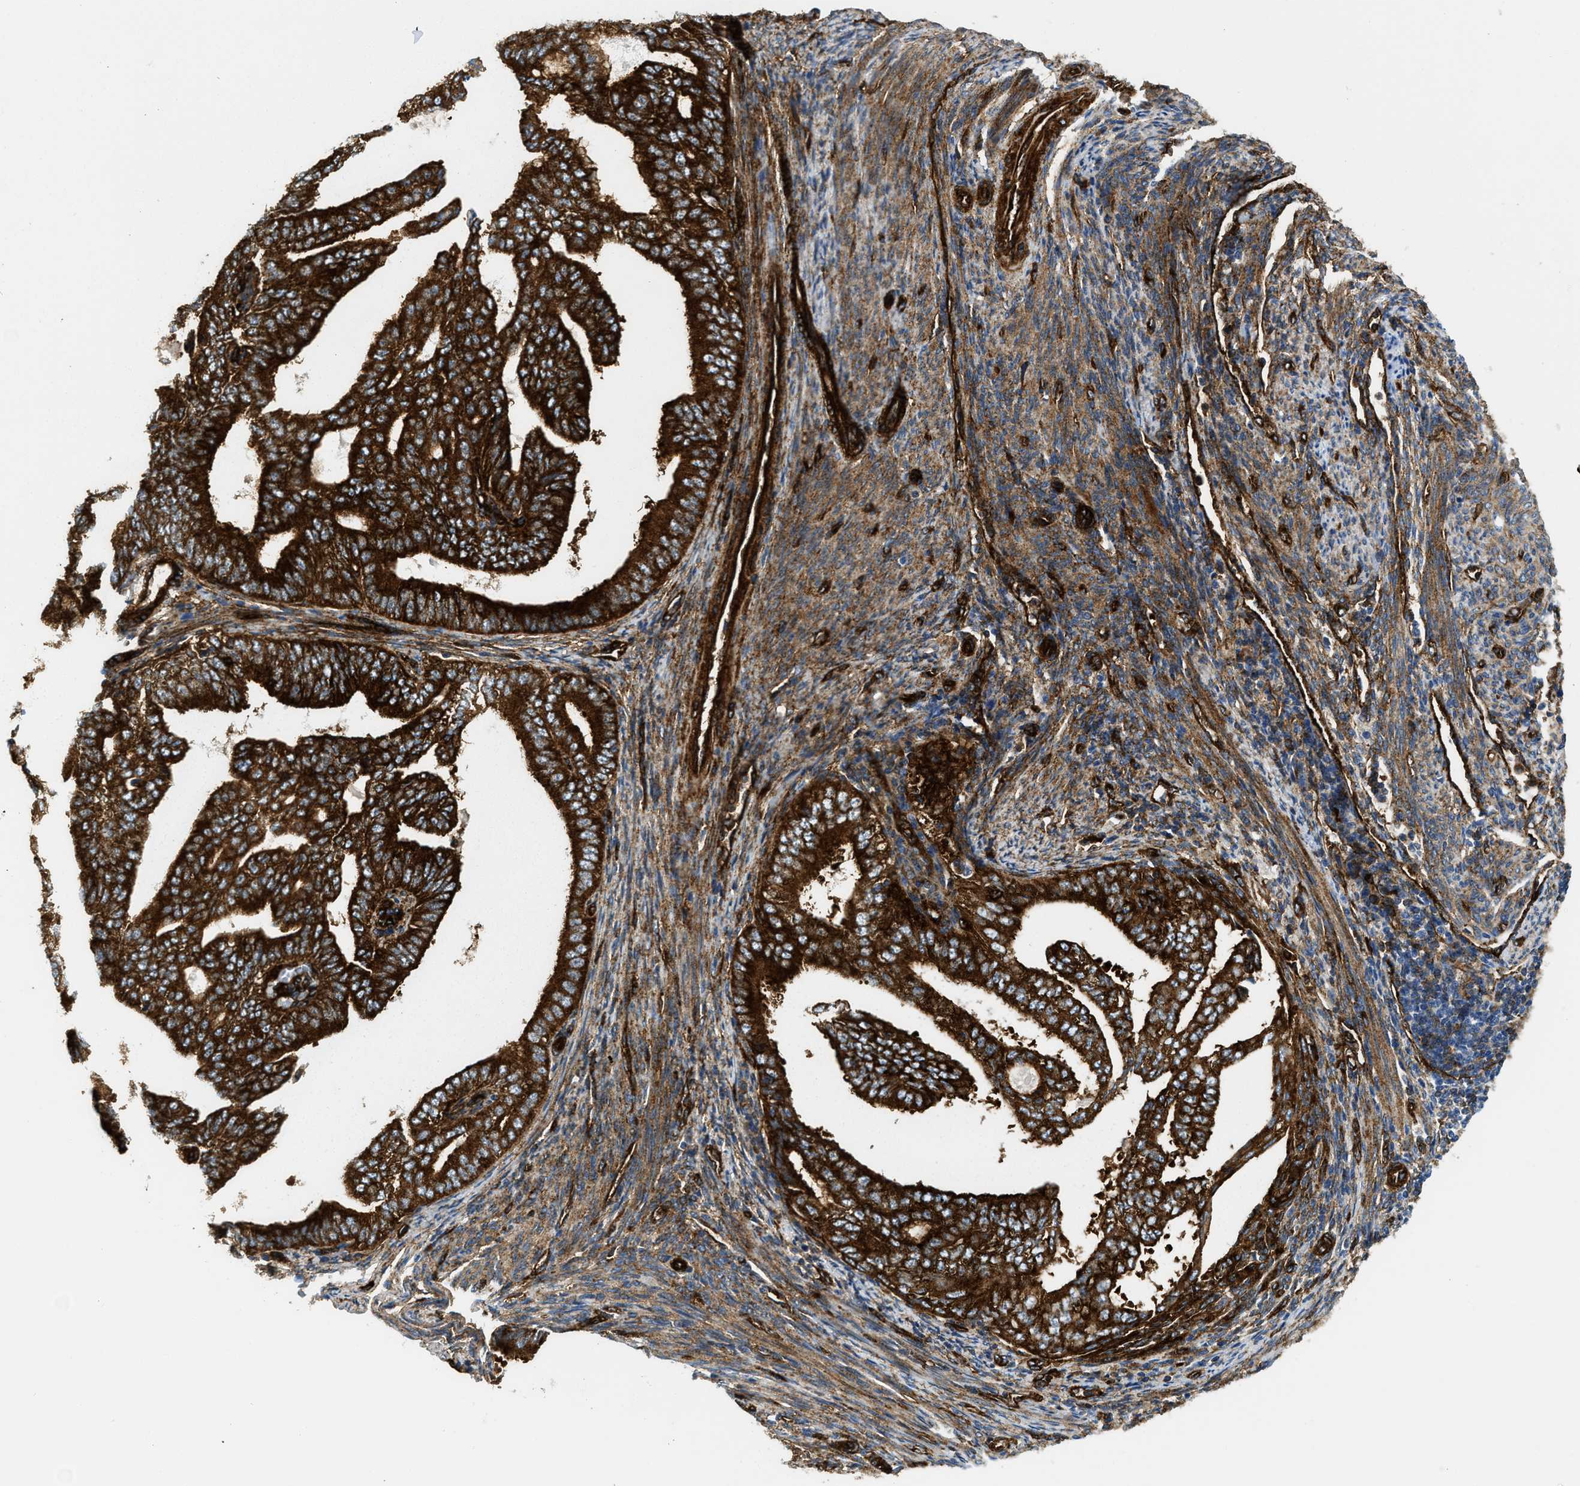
{"staining": {"intensity": "strong", "quantity": ">75%", "location": "cytoplasmic/membranous"}, "tissue": "endometrial cancer", "cell_type": "Tumor cells", "image_type": "cancer", "snomed": [{"axis": "morphology", "description": "Adenocarcinoma, NOS"}, {"axis": "topography", "description": "Endometrium"}], "caption": "This is a micrograph of IHC staining of endometrial cancer, which shows strong staining in the cytoplasmic/membranous of tumor cells.", "gene": "HIP1", "patient": {"sex": "female", "age": 58}}